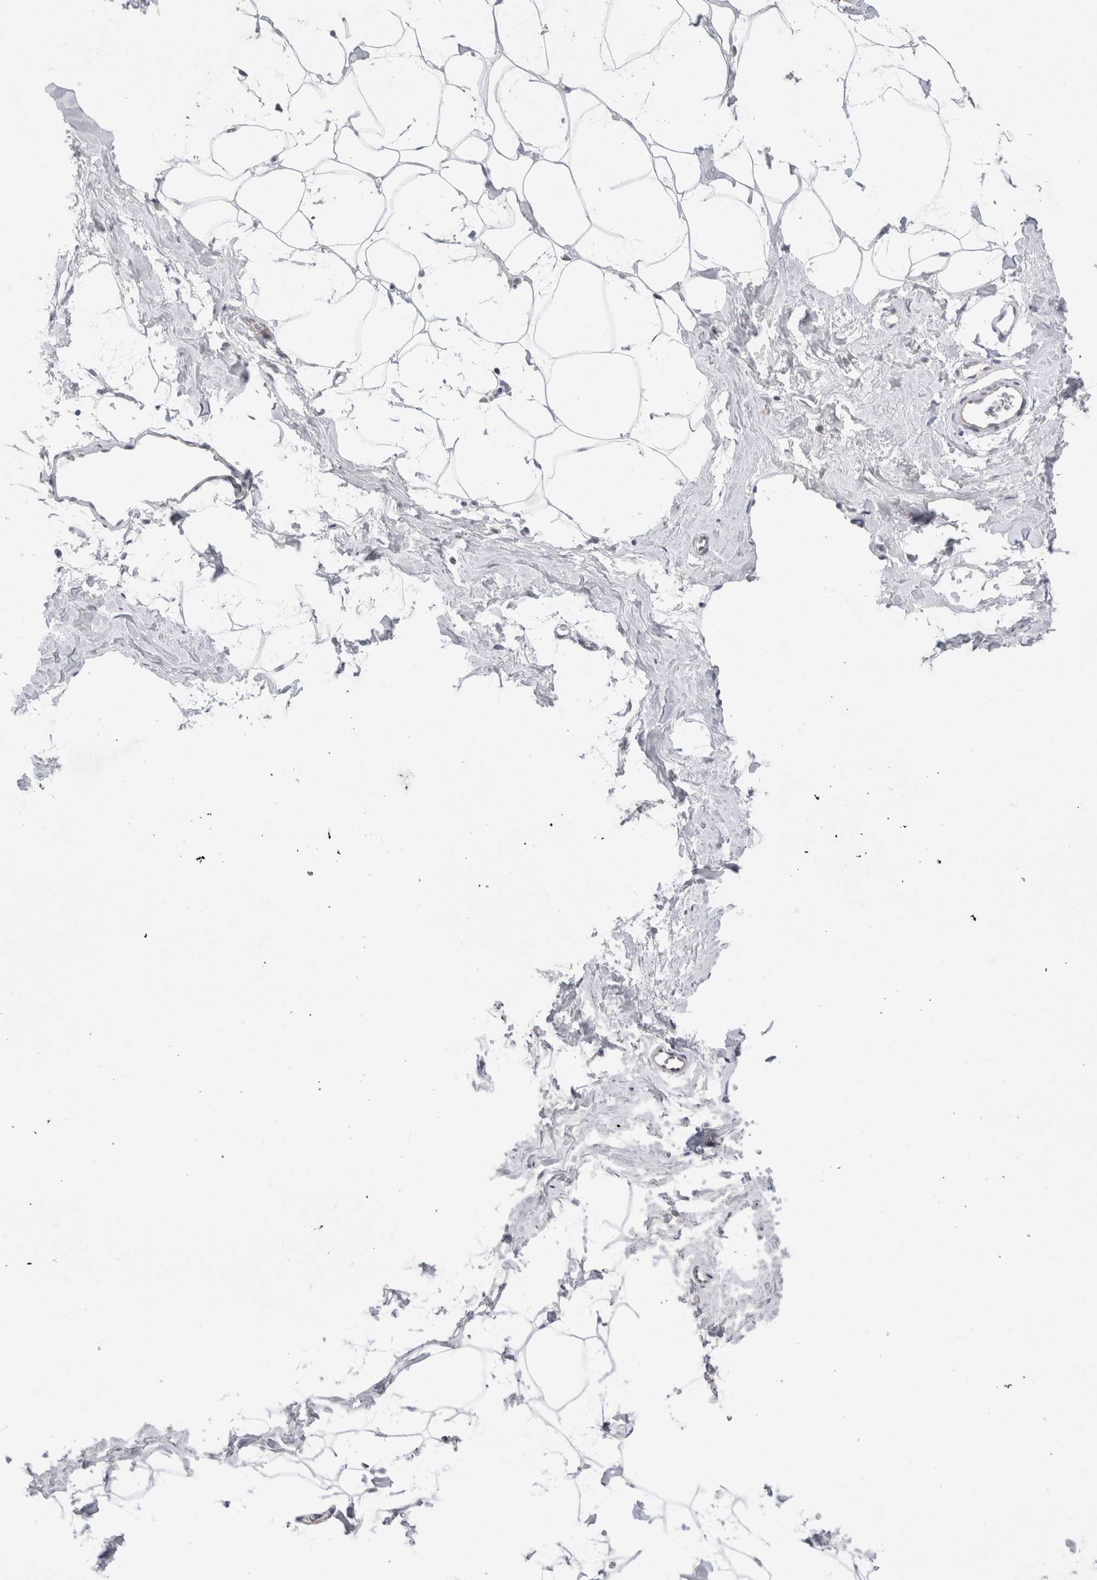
{"staining": {"intensity": "negative", "quantity": "none", "location": "none"}, "tissue": "adipose tissue", "cell_type": "Adipocytes", "image_type": "normal", "snomed": [{"axis": "morphology", "description": "Normal tissue, NOS"}, {"axis": "morphology", "description": "Fibrosis, NOS"}, {"axis": "topography", "description": "Breast"}, {"axis": "topography", "description": "Adipose tissue"}], "caption": "Photomicrograph shows no protein staining in adipocytes of benign adipose tissue. (DAB immunohistochemistry (IHC) with hematoxylin counter stain).", "gene": "BICD2", "patient": {"sex": "female", "age": 39}}